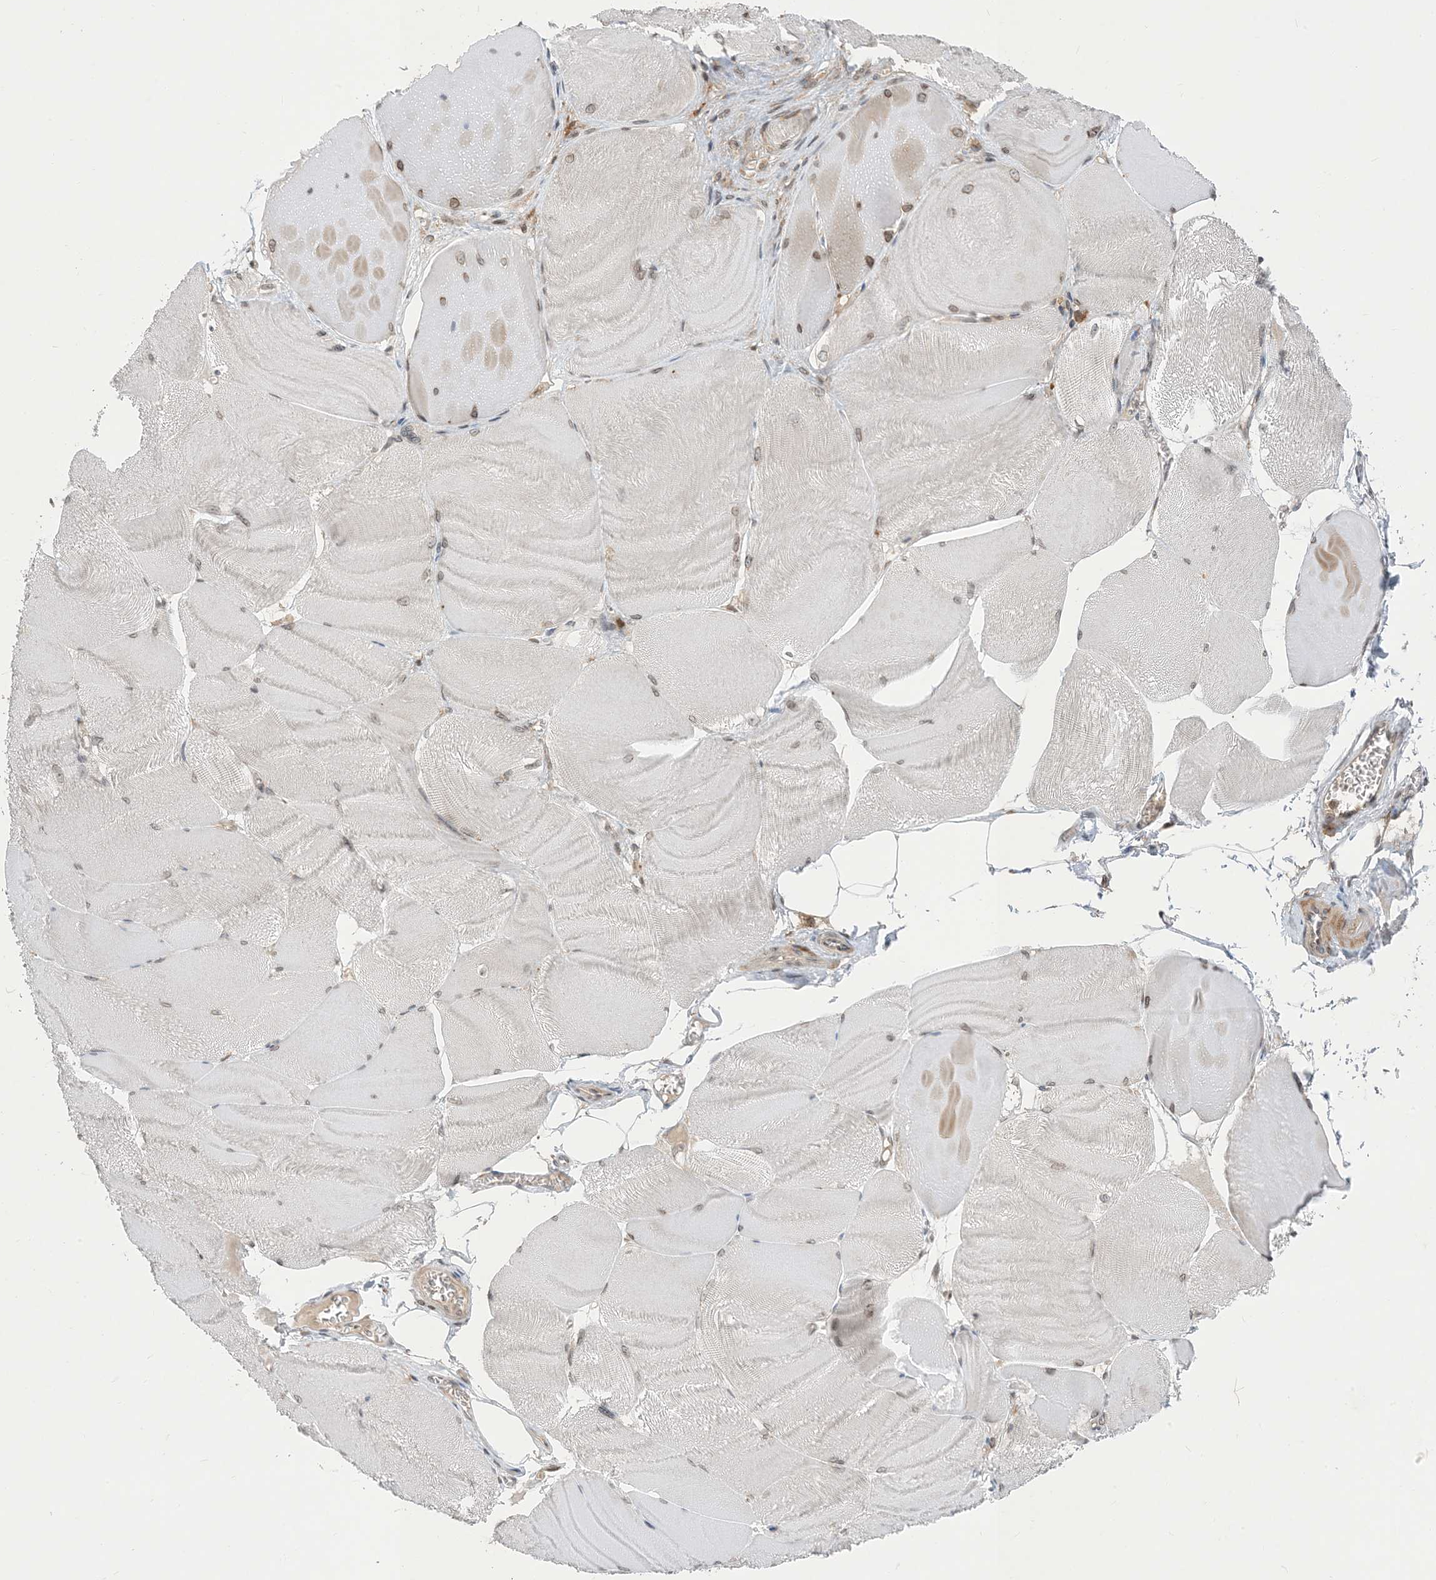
{"staining": {"intensity": "negative", "quantity": "none", "location": "none"}, "tissue": "skeletal muscle", "cell_type": "Myocytes", "image_type": "normal", "snomed": [{"axis": "morphology", "description": "Normal tissue, NOS"}, {"axis": "morphology", "description": "Basal cell carcinoma"}, {"axis": "topography", "description": "Skeletal muscle"}], "caption": "Myocytes show no significant positivity in unremarkable skeletal muscle. (Stains: DAB immunohistochemistry with hematoxylin counter stain, Microscopy: brightfield microscopy at high magnification).", "gene": "NAGK", "patient": {"sex": "female", "age": 64}}